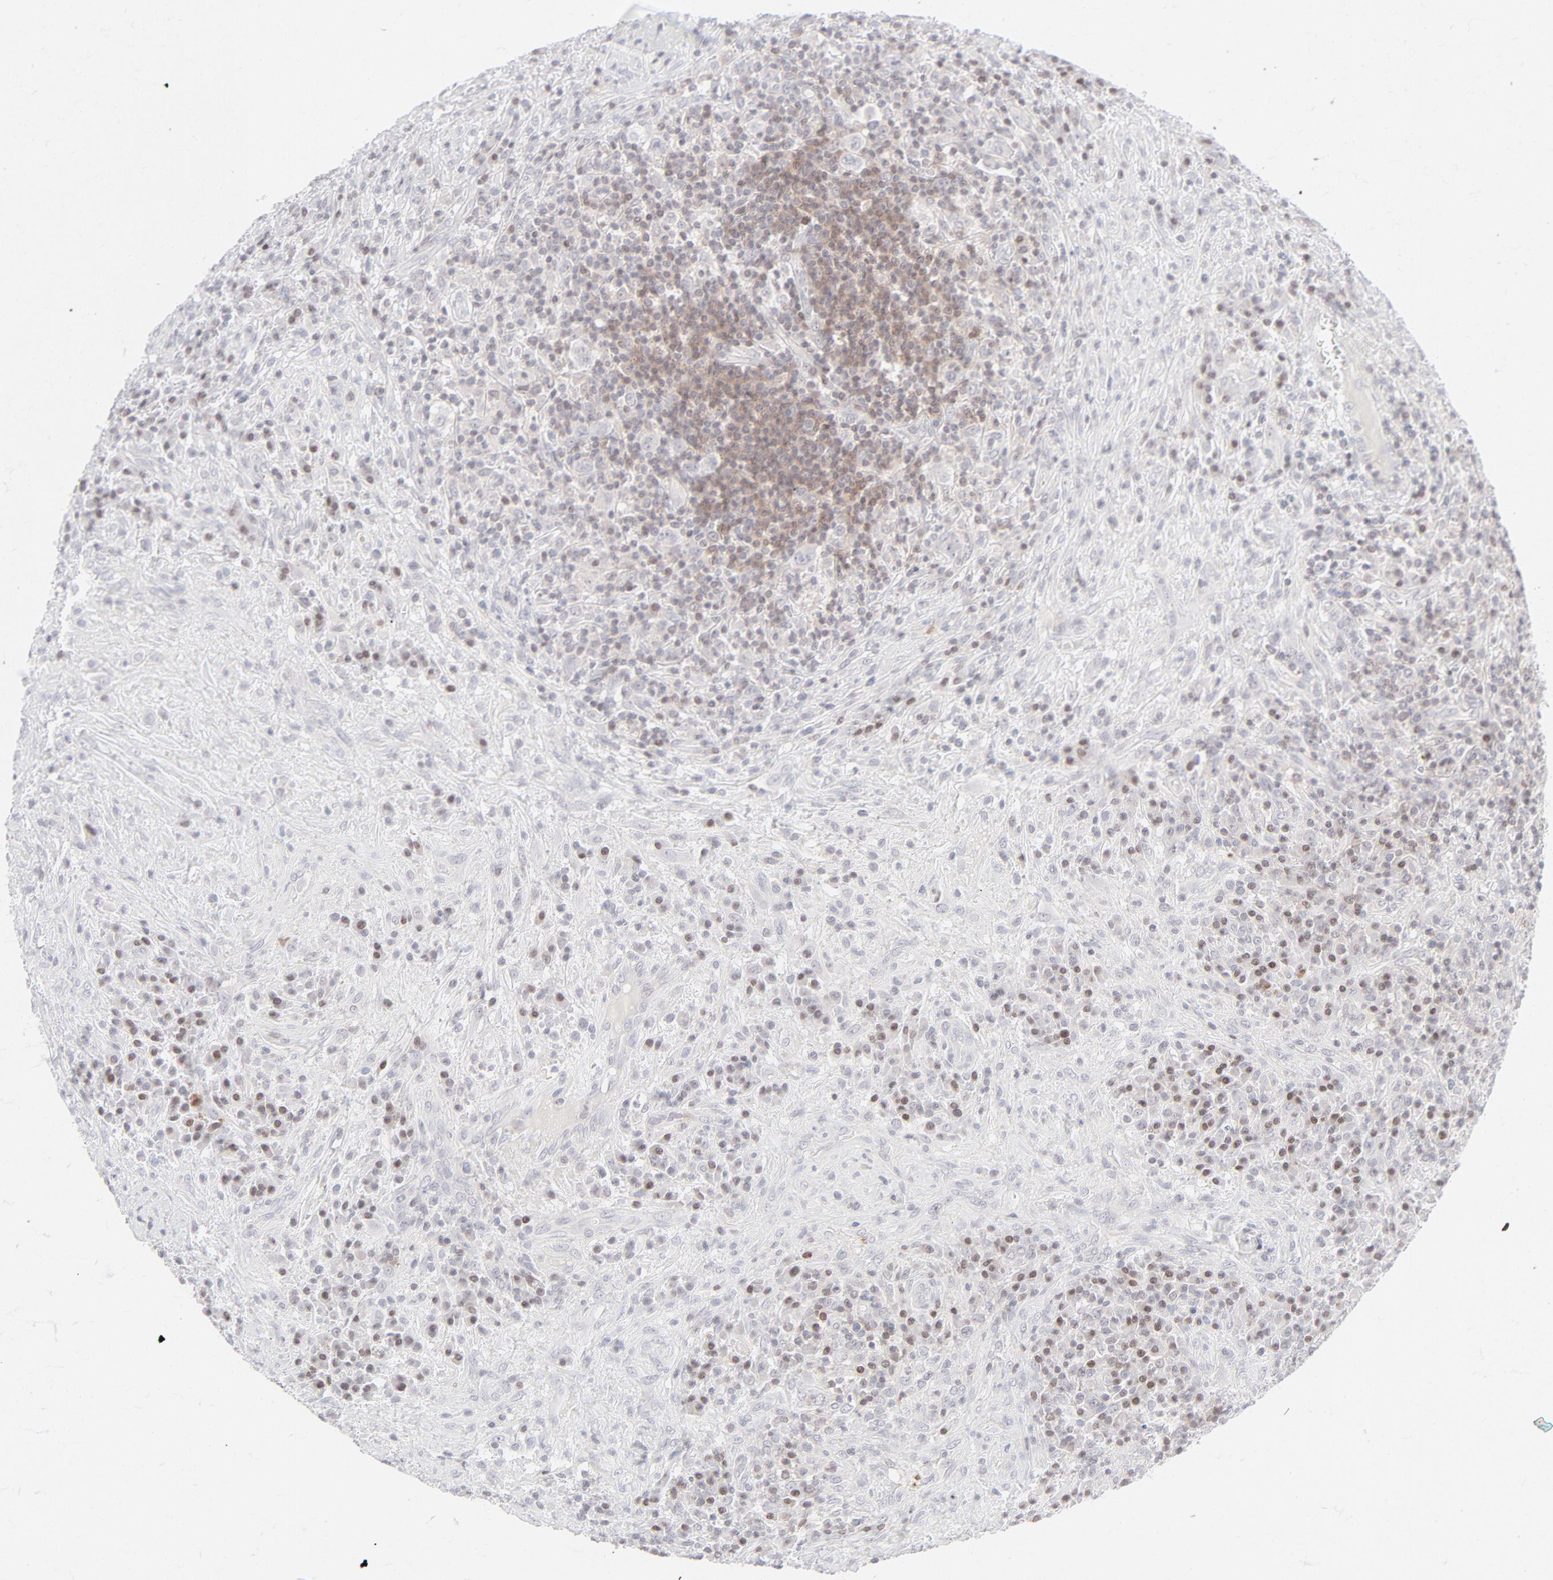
{"staining": {"intensity": "moderate", "quantity": "25%-75%", "location": "nuclear"}, "tissue": "lymphoma", "cell_type": "Tumor cells", "image_type": "cancer", "snomed": [{"axis": "morphology", "description": "Hodgkin's disease, NOS"}, {"axis": "topography", "description": "Lymph node"}], "caption": "A high-resolution histopathology image shows immunohistochemistry (IHC) staining of Hodgkin's disease, which shows moderate nuclear positivity in approximately 25%-75% of tumor cells. (brown staining indicates protein expression, while blue staining denotes nuclei).", "gene": "PRKCB", "patient": {"sex": "female", "age": 25}}